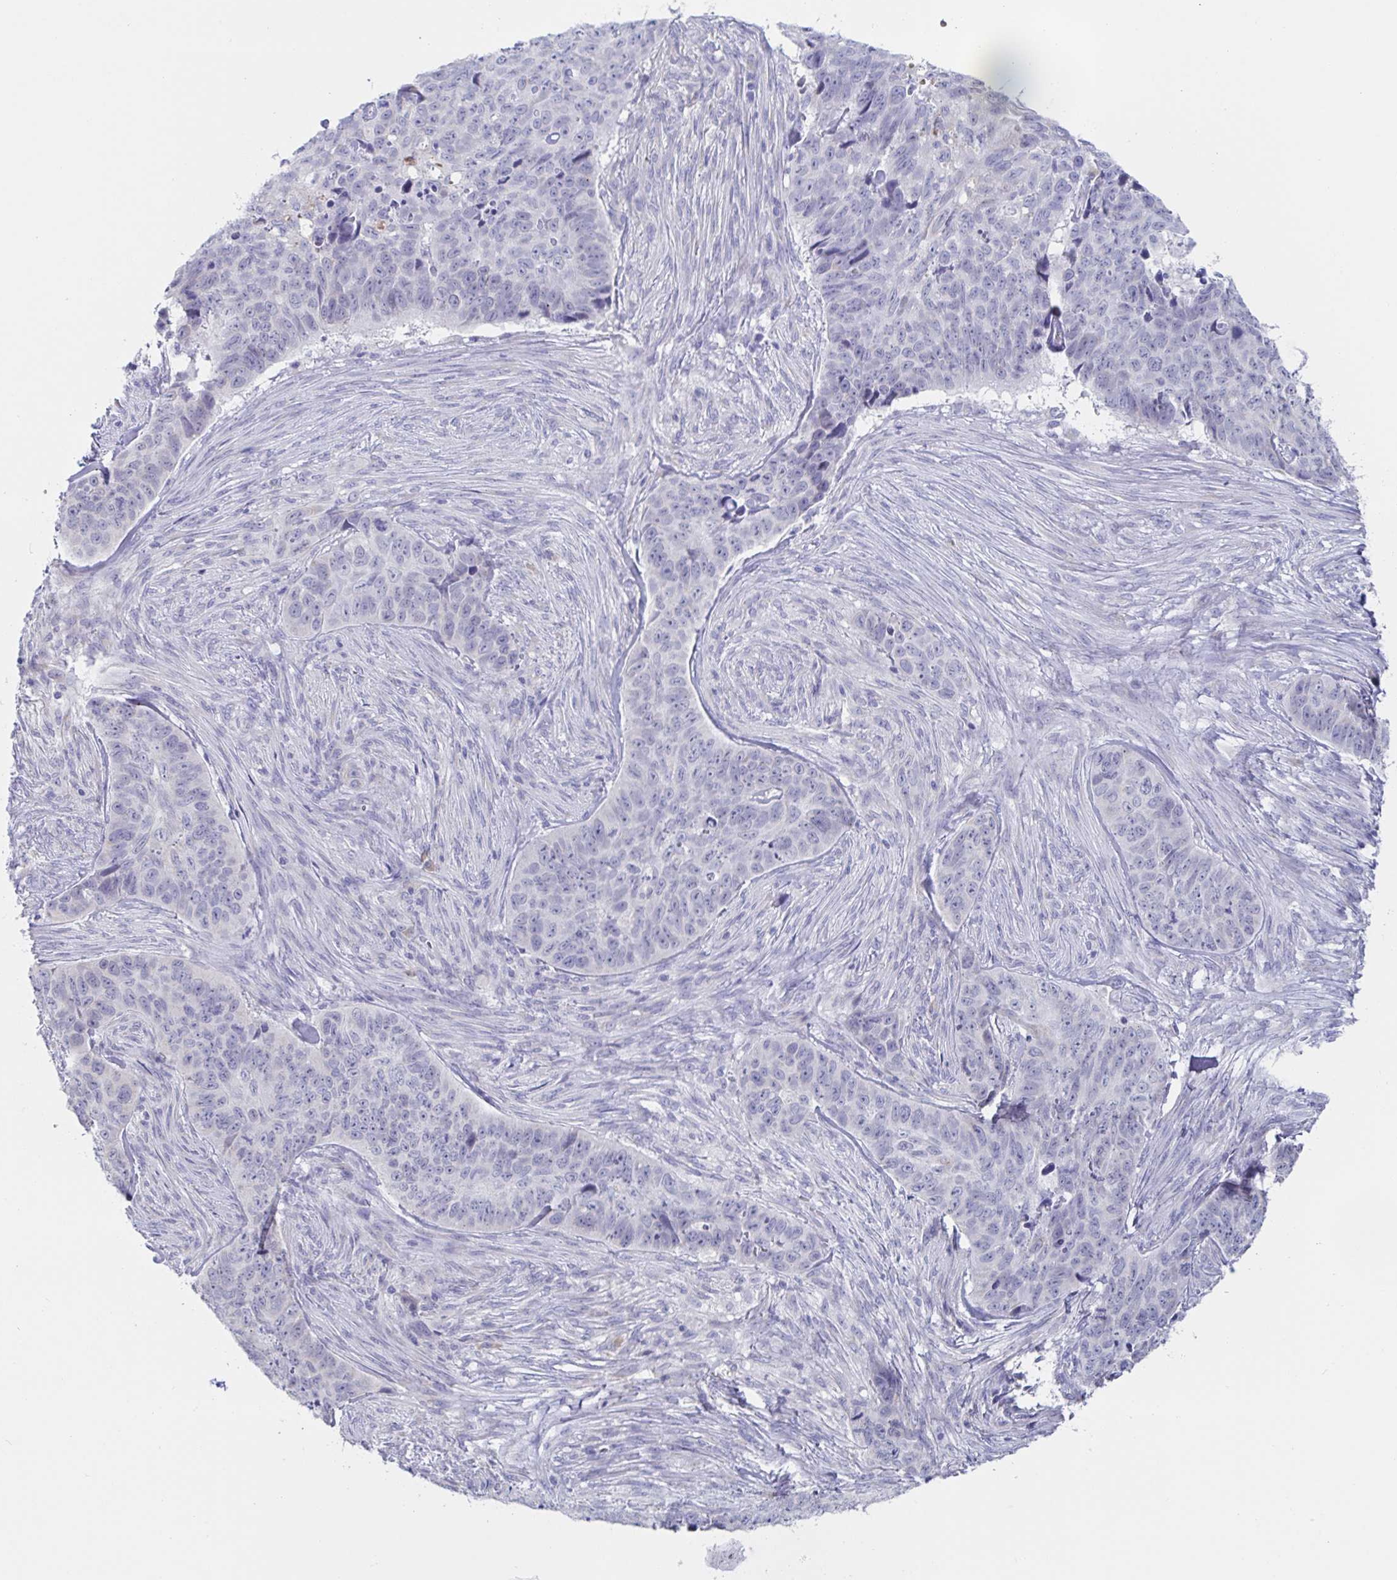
{"staining": {"intensity": "negative", "quantity": "none", "location": "none"}, "tissue": "skin cancer", "cell_type": "Tumor cells", "image_type": "cancer", "snomed": [{"axis": "morphology", "description": "Basal cell carcinoma"}, {"axis": "topography", "description": "Skin"}], "caption": "Tumor cells are negative for brown protein staining in basal cell carcinoma (skin).", "gene": "SIAH3", "patient": {"sex": "female", "age": 82}}